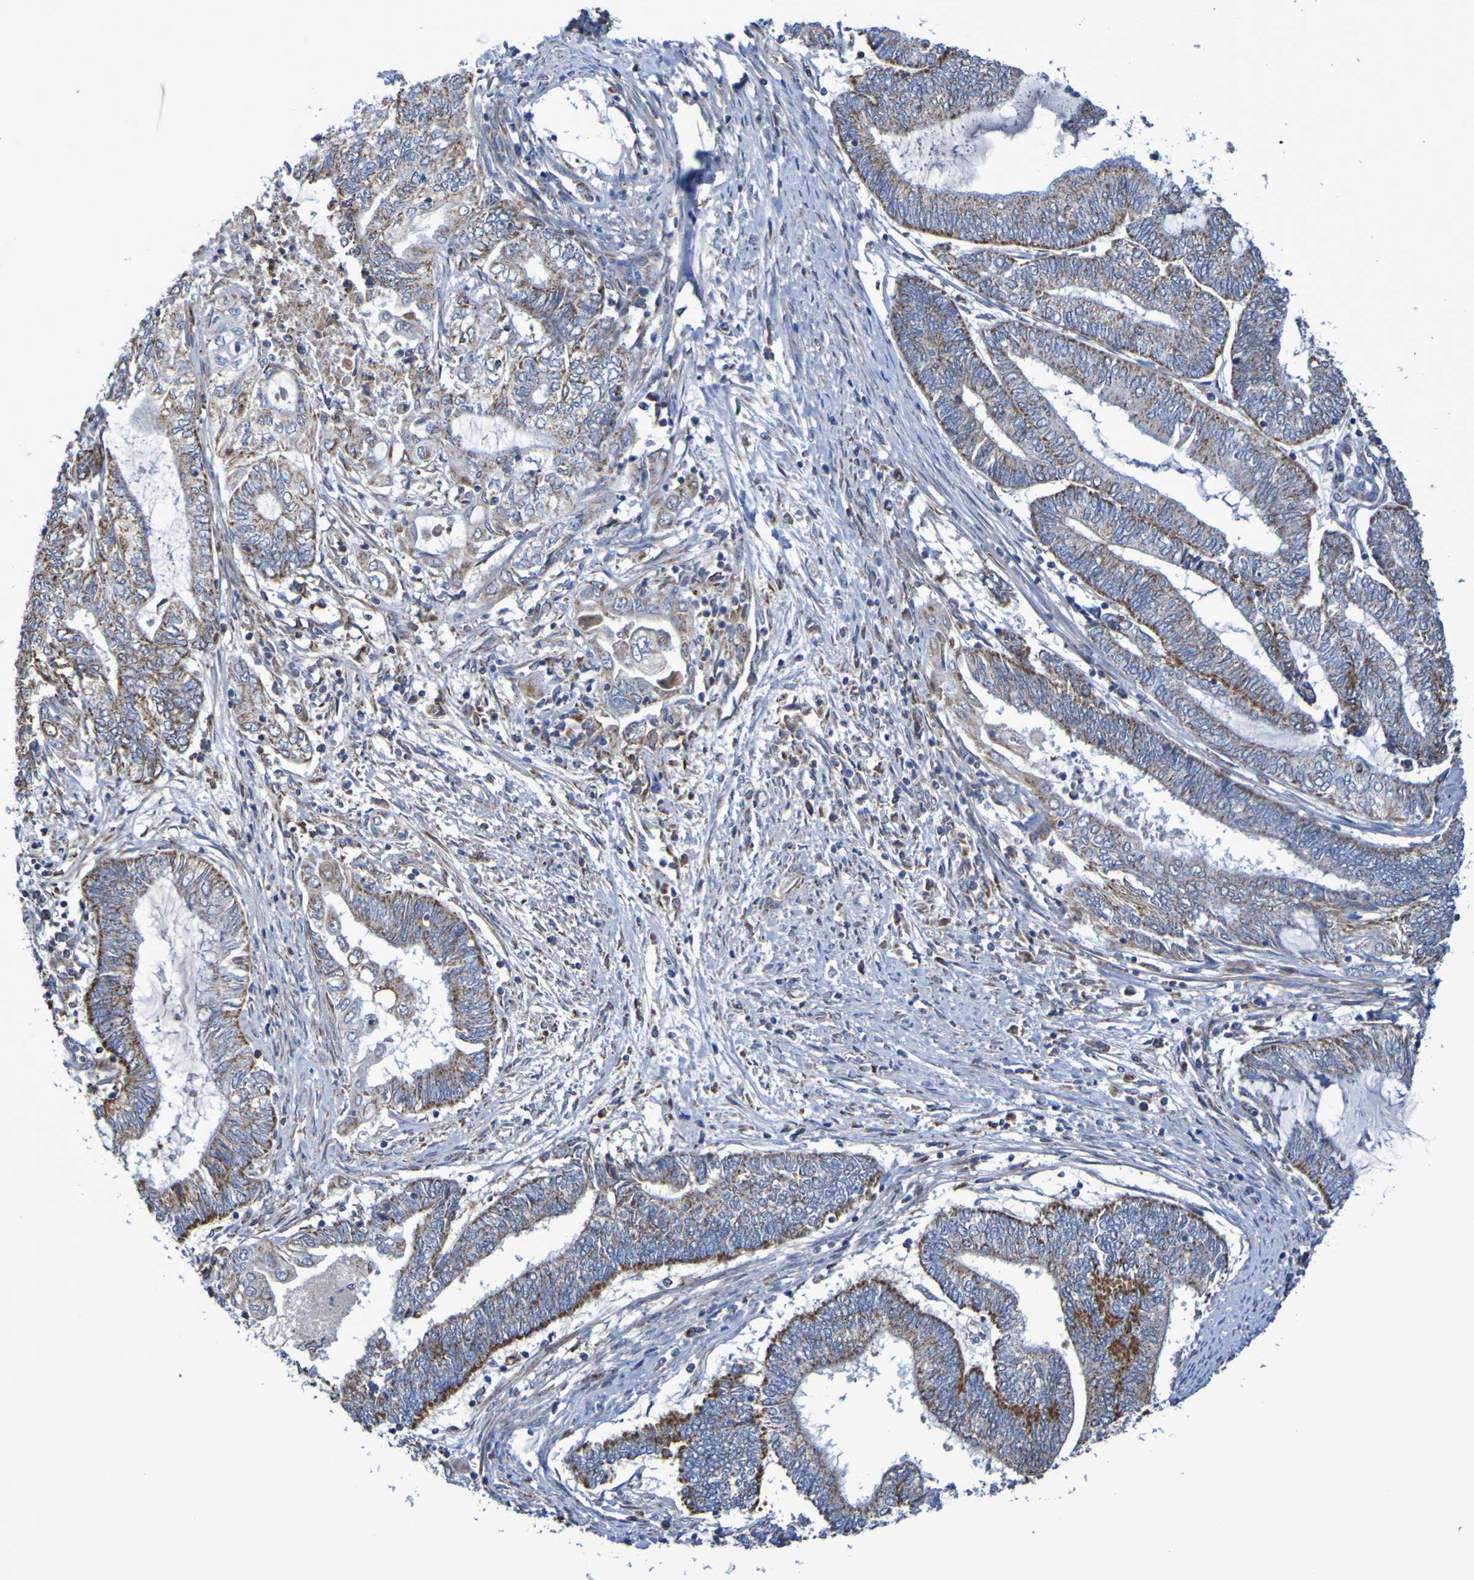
{"staining": {"intensity": "moderate", "quantity": ">75%", "location": "cytoplasmic/membranous"}, "tissue": "endometrial cancer", "cell_type": "Tumor cells", "image_type": "cancer", "snomed": [{"axis": "morphology", "description": "Adenocarcinoma, NOS"}, {"axis": "topography", "description": "Uterus"}, {"axis": "topography", "description": "Endometrium"}], "caption": "This photomicrograph shows immunohistochemistry staining of human adenocarcinoma (endometrial), with medium moderate cytoplasmic/membranous staining in approximately >75% of tumor cells.", "gene": "CNTN2", "patient": {"sex": "female", "age": 70}}